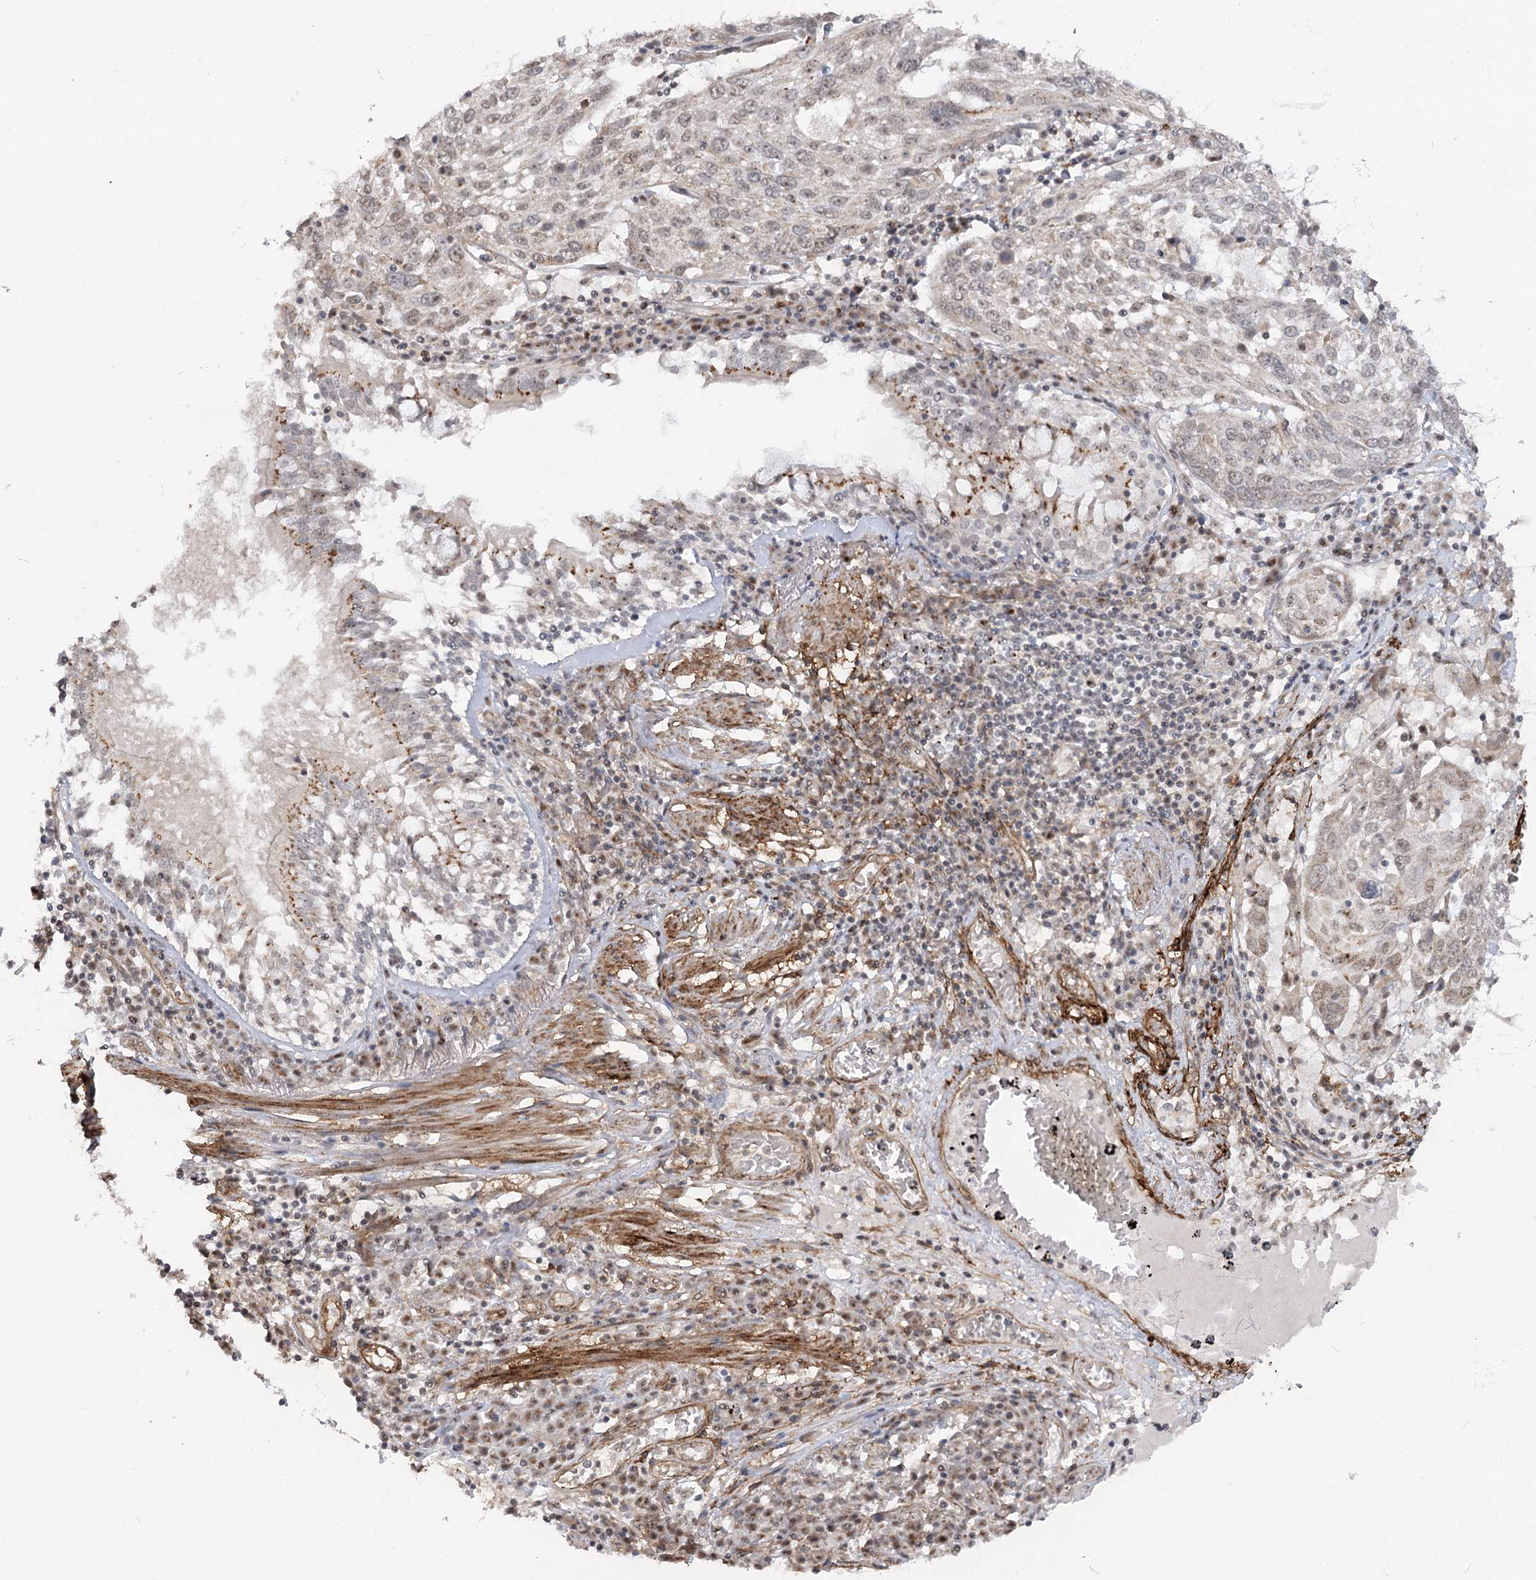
{"staining": {"intensity": "weak", "quantity": "25%-75%", "location": "nuclear"}, "tissue": "lung cancer", "cell_type": "Tumor cells", "image_type": "cancer", "snomed": [{"axis": "morphology", "description": "Squamous cell carcinoma, NOS"}, {"axis": "topography", "description": "Lung"}], "caption": "A high-resolution micrograph shows IHC staining of squamous cell carcinoma (lung), which displays weak nuclear expression in about 25%-75% of tumor cells. The protein is stained brown, and the nuclei are stained in blue (DAB (3,3'-diaminobenzidine) IHC with brightfield microscopy, high magnification).", "gene": "GNL3L", "patient": {"sex": "male", "age": 65}}